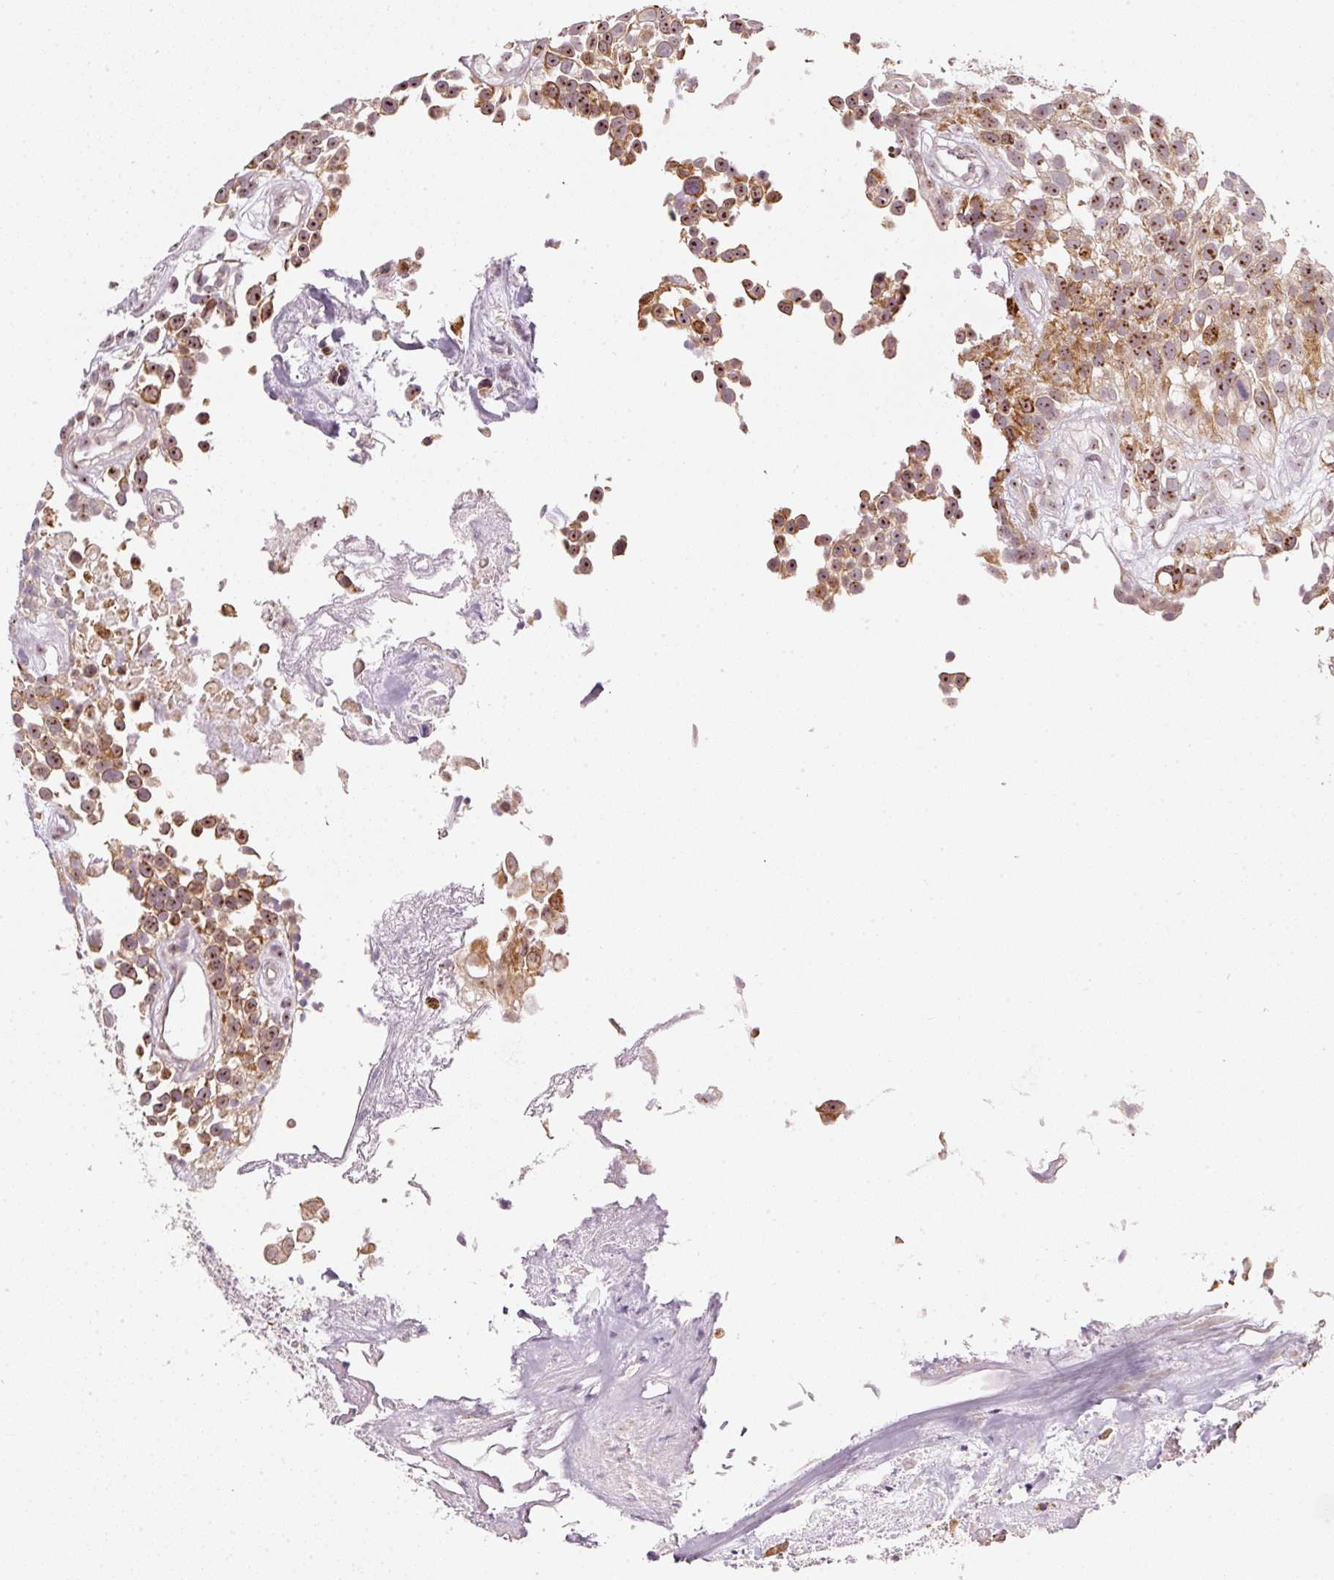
{"staining": {"intensity": "moderate", "quantity": "25%-75%", "location": "cytoplasmic/membranous,nuclear"}, "tissue": "urothelial cancer", "cell_type": "Tumor cells", "image_type": "cancer", "snomed": [{"axis": "morphology", "description": "Urothelial carcinoma, High grade"}, {"axis": "topography", "description": "Urinary bladder"}], "caption": "Immunohistochemistry (DAB (3,3'-diaminobenzidine)) staining of high-grade urothelial carcinoma displays moderate cytoplasmic/membranous and nuclear protein positivity in about 25%-75% of tumor cells. (Stains: DAB in brown, nuclei in blue, Microscopy: brightfield microscopy at high magnification).", "gene": "MXRA8", "patient": {"sex": "male", "age": 56}}